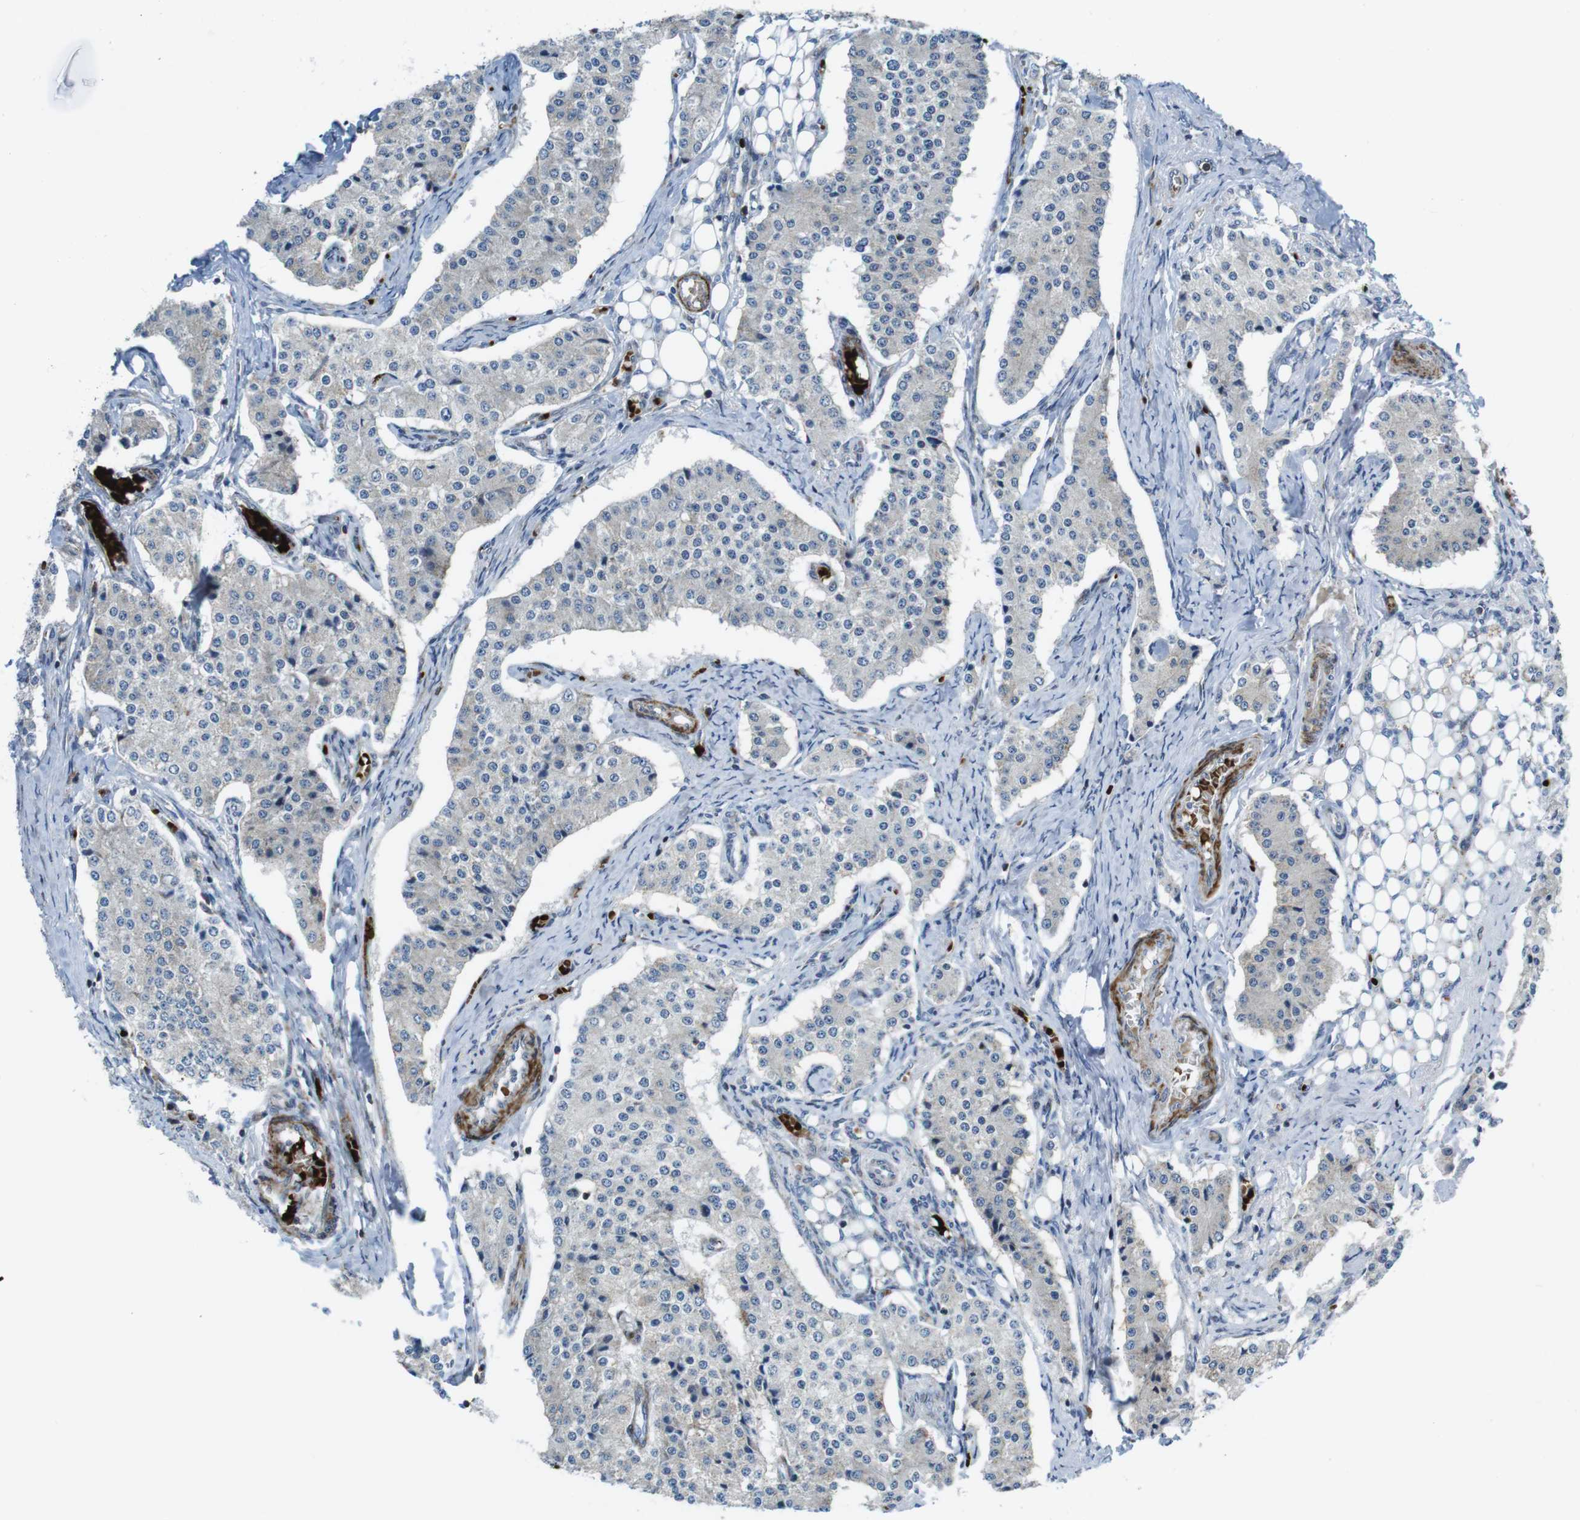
{"staining": {"intensity": "negative", "quantity": "none", "location": "none"}, "tissue": "carcinoid", "cell_type": "Tumor cells", "image_type": "cancer", "snomed": [{"axis": "morphology", "description": "Carcinoid, malignant, NOS"}, {"axis": "topography", "description": "Colon"}], "caption": "High power microscopy photomicrograph of an IHC image of malignant carcinoid, revealing no significant staining in tumor cells.", "gene": "CUL7", "patient": {"sex": "female", "age": 52}}